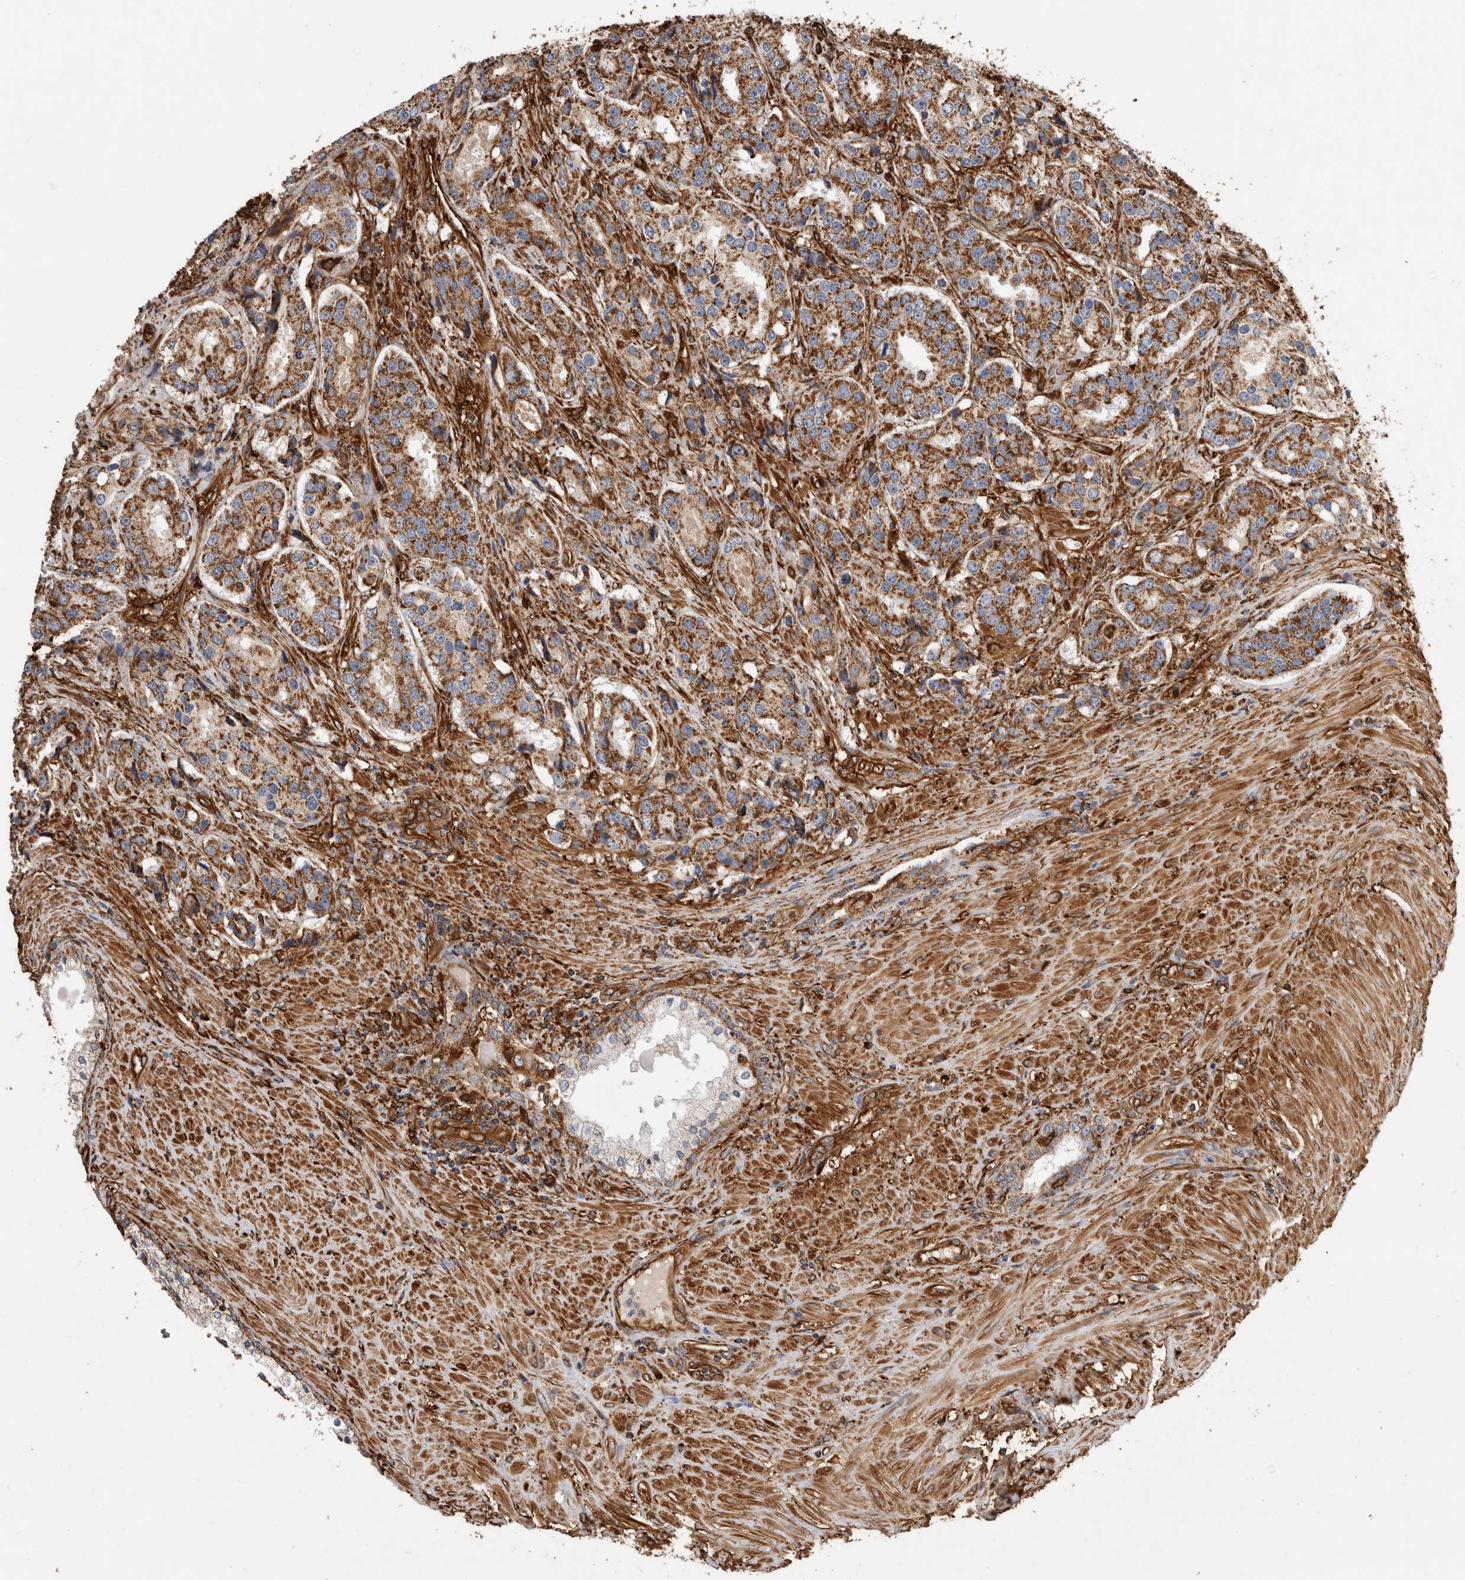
{"staining": {"intensity": "moderate", "quantity": ">75%", "location": "cytoplasmic/membranous"}, "tissue": "prostate cancer", "cell_type": "Tumor cells", "image_type": "cancer", "snomed": [{"axis": "morphology", "description": "Adenocarcinoma, High grade"}, {"axis": "topography", "description": "Prostate"}], "caption": "There is medium levels of moderate cytoplasmic/membranous staining in tumor cells of prostate cancer, as demonstrated by immunohistochemical staining (brown color).", "gene": "ZNF397", "patient": {"sex": "male", "age": 60}}